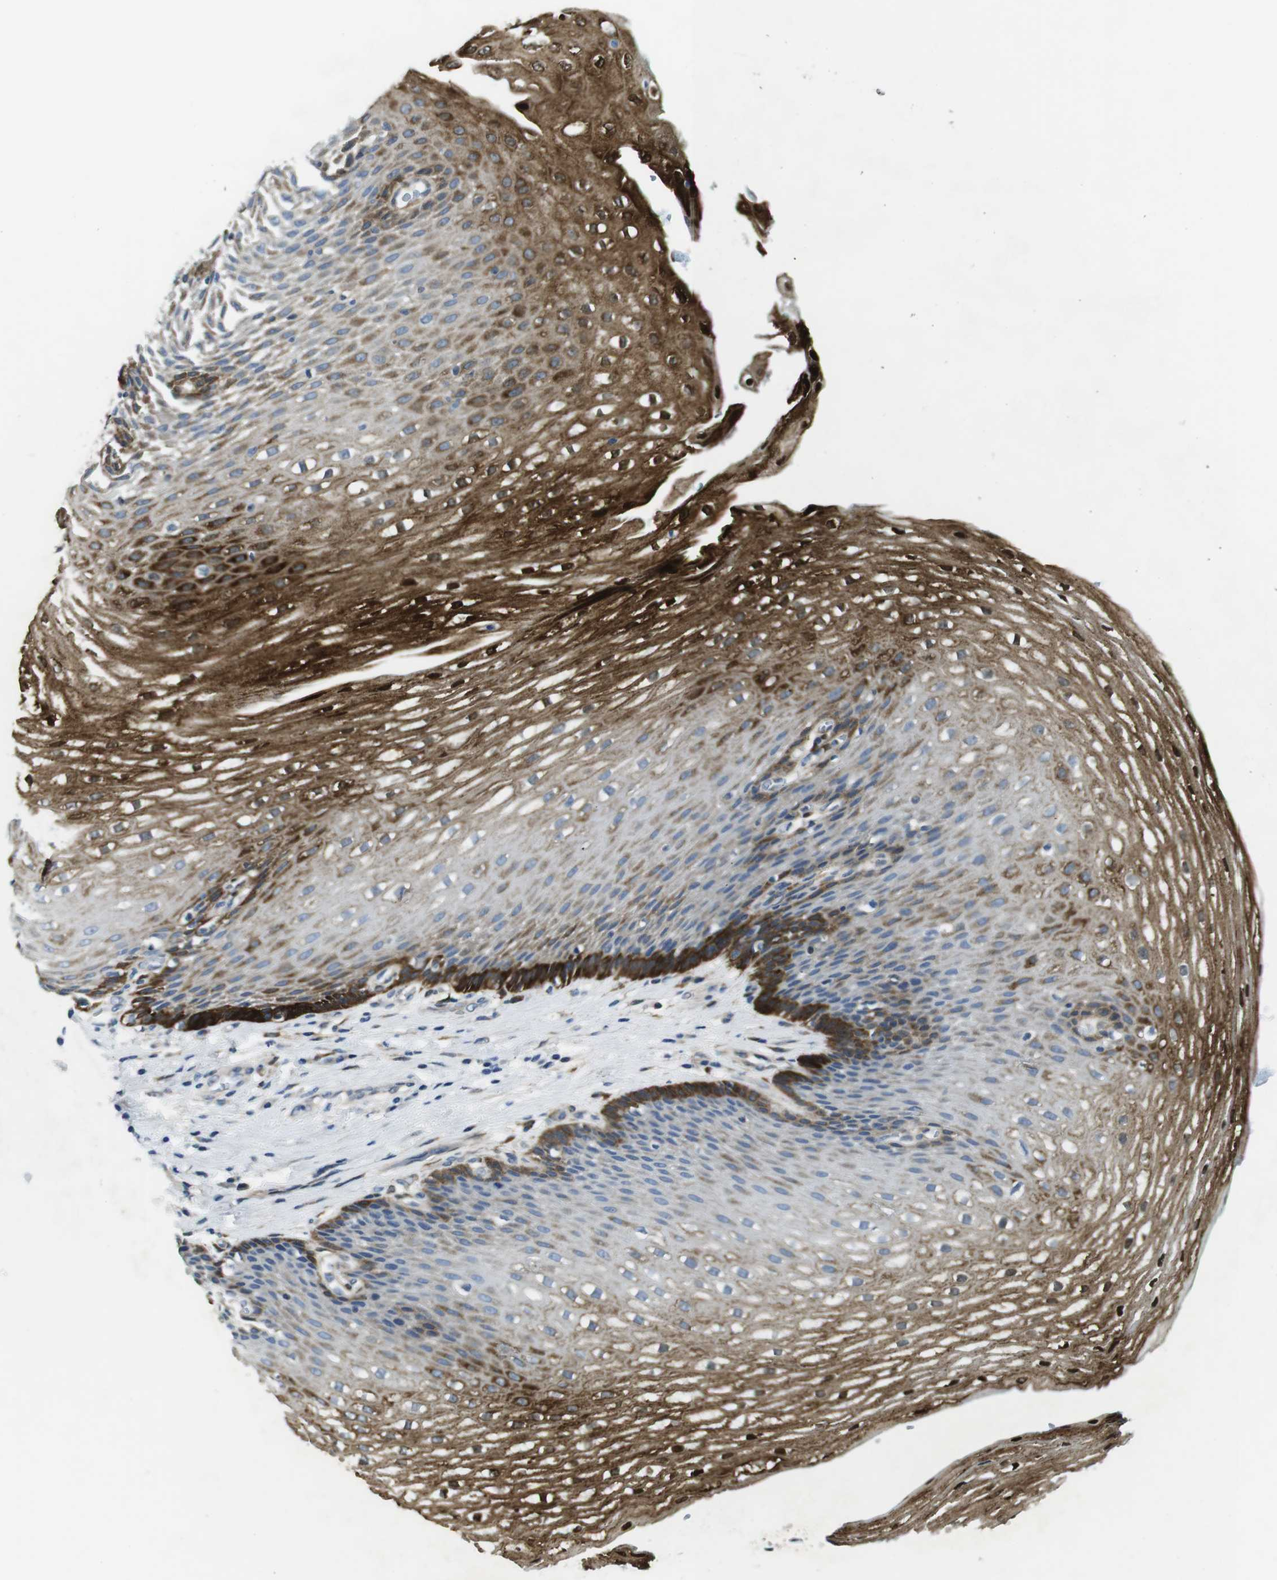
{"staining": {"intensity": "strong", "quantity": "25%-75%", "location": "cytoplasmic/membranous"}, "tissue": "esophagus", "cell_type": "Squamous epithelial cells", "image_type": "normal", "snomed": [{"axis": "morphology", "description": "Normal tissue, NOS"}, {"axis": "topography", "description": "Esophagus"}], "caption": "Immunohistochemistry (IHC) micrograph of normal esophagus stained for a protein (brown), which displays high levels of strong cytoplasmic/membranous positivity in about 25%-75% of squamous epithelial cells.", "gene": "PHLDA1", "patient": {"sex": "male", "age": 48}}